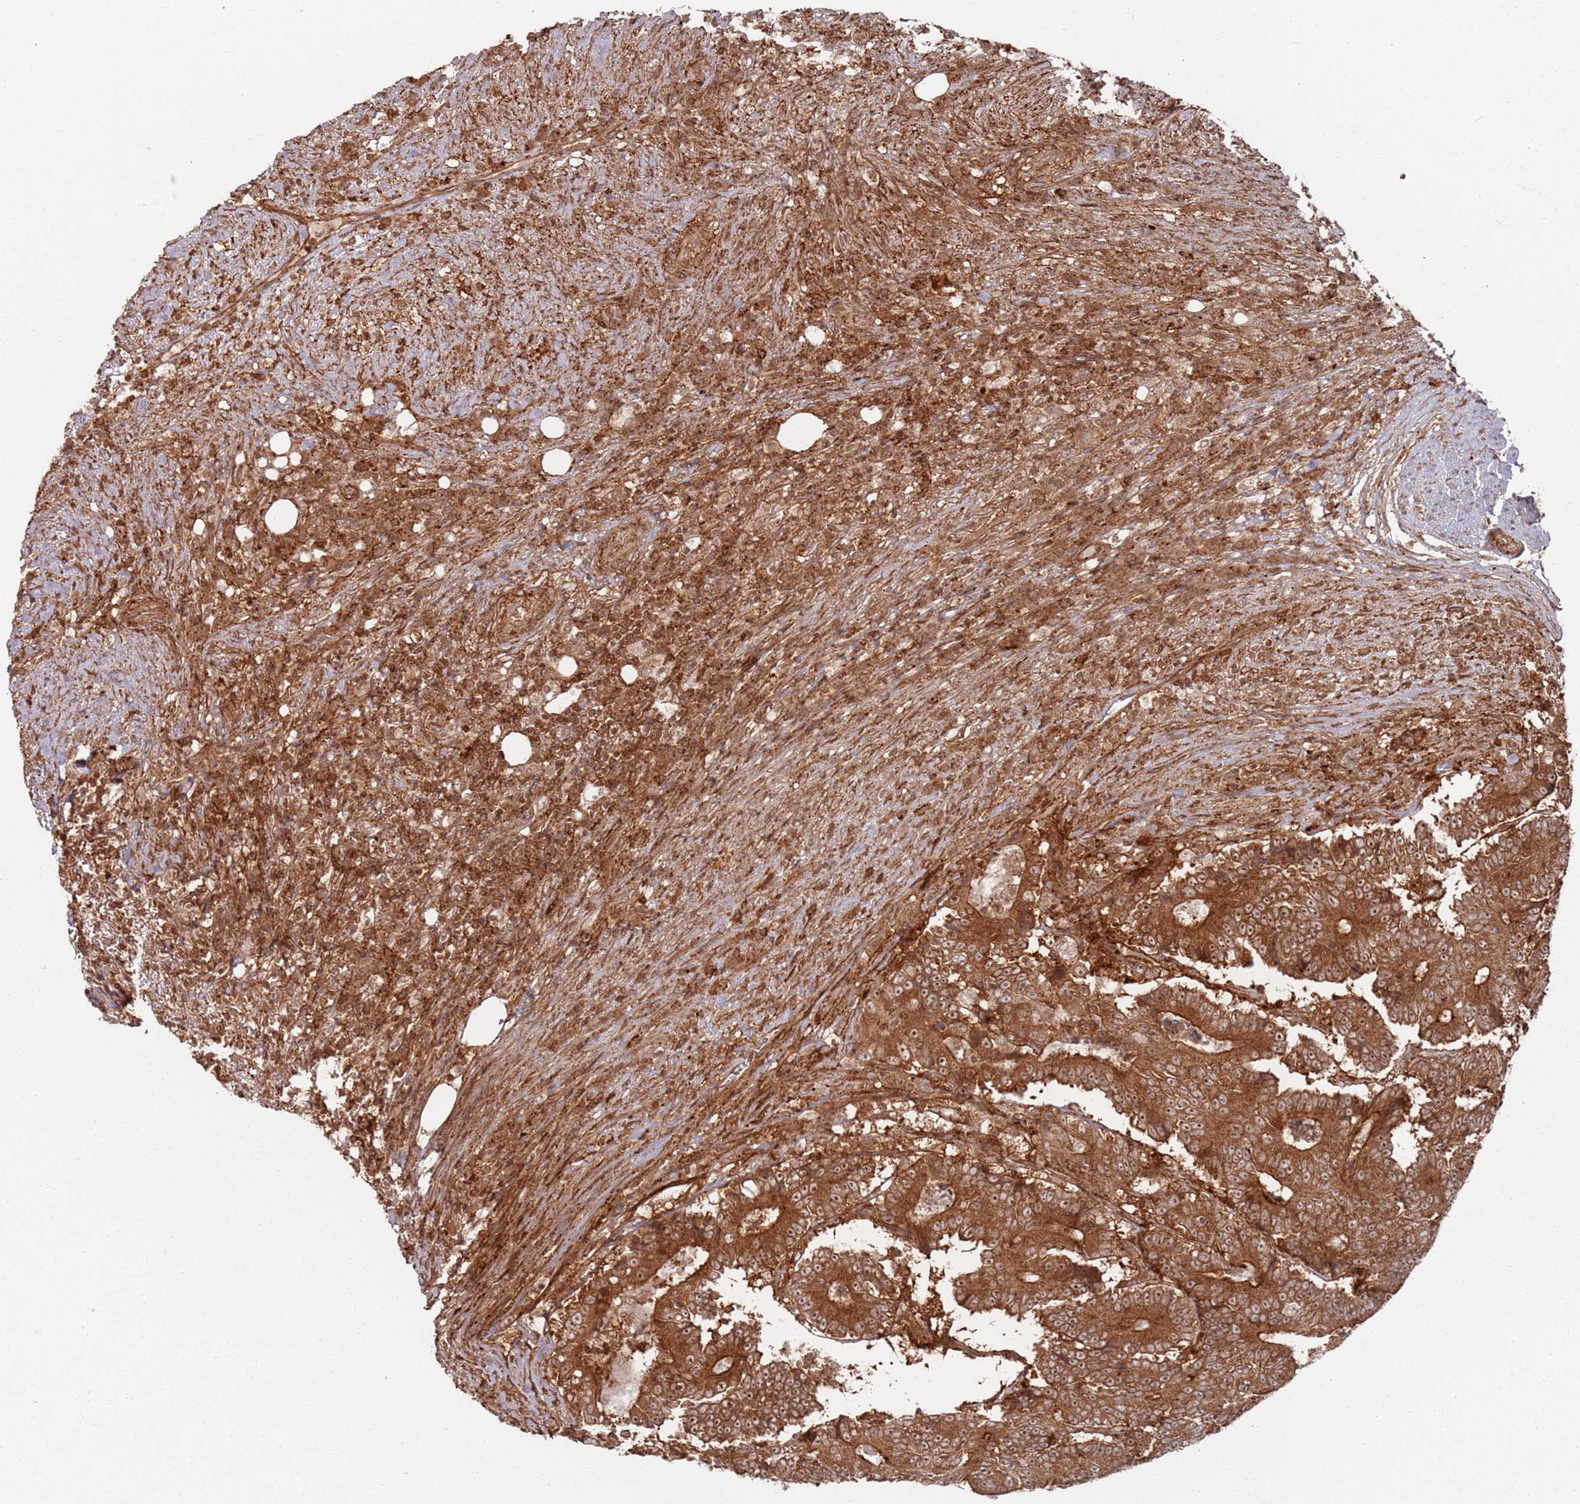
{"staining": {"intensity": "strong", "quantity": ">75%", "location": "cytoplasmic/membranous"}, "tissue": "colorectal cancer", "cell_type": "Tumor cells", "image_type": "cancer", "snomed": [{"axis": "morphology", "description": "Adenocarcinoma, NOS"}, {"axis": "topography", "description": "Colon"}], "caption": "High-magnification brightfield microscopy of colorectal adenocarcinoma stained with DAB (brown) and counterstained with hematoxylin (blue). tumor cells exhibit strong cytoplasmic/membranous expression is seen in about>75% of cells.", "gene": "PIH1D1", "patient": {"sex": "male", "age": 83}}